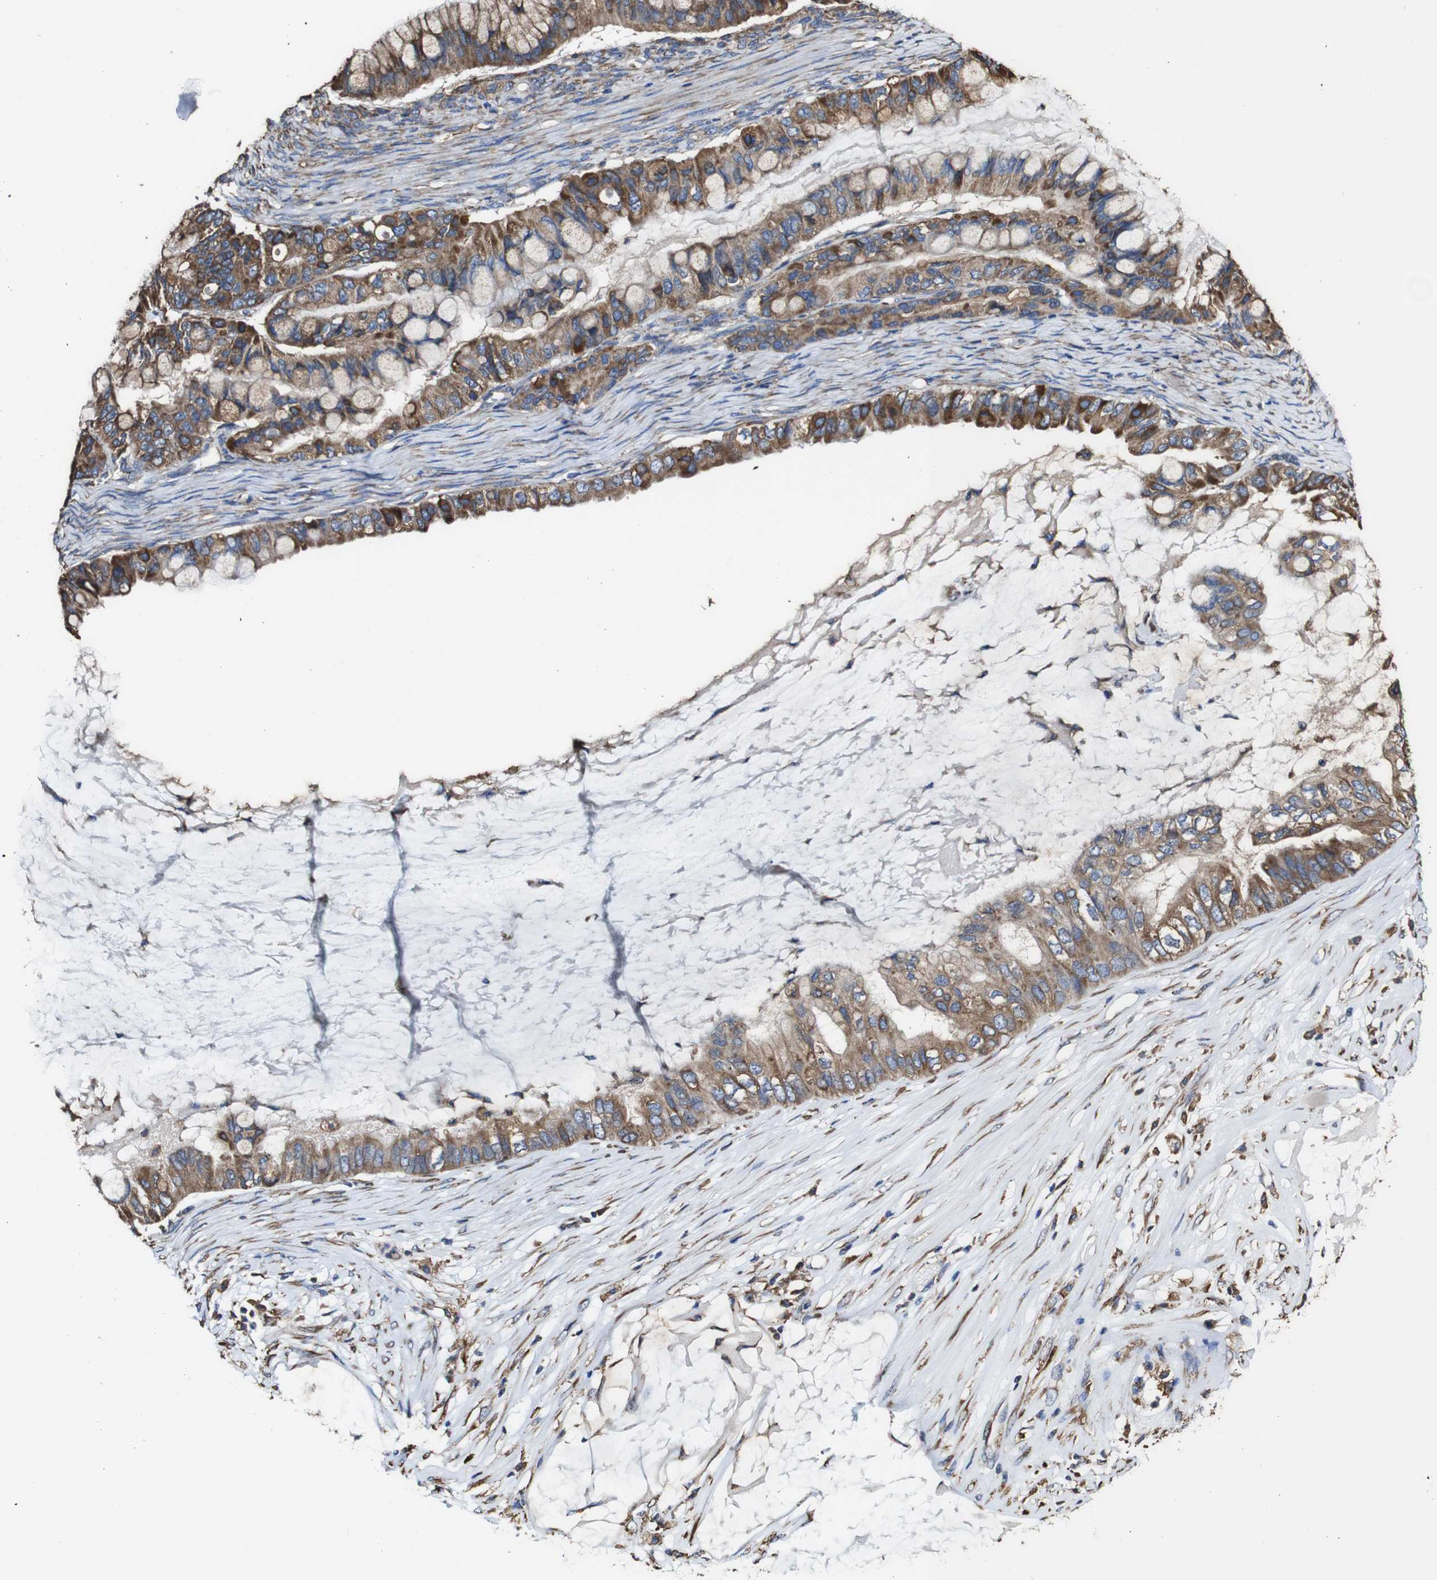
{"staining": {"intensity": "moderate", "quantity": ">75%", "location": "cytoplasmic/membranous"}, "tissue": "ovarian cancer", "cell_type": "Tumor cells", "image_type": "cancer", "snomed": [{"axis": "morphology", "description": "Cystadenocarcinoma, mucinous, NOS"}, {"axis": "topography", "description": "Ovary"}], "caption": "A micrograph of human ovarian cancer (mucinous cystadenocarcinoma) stained for a protein exhibits moderate cytoplasmic/membranous brown staining in tumor cells.", "gene": "PPIB", "patient": {"sex": "female", "age": 80}}